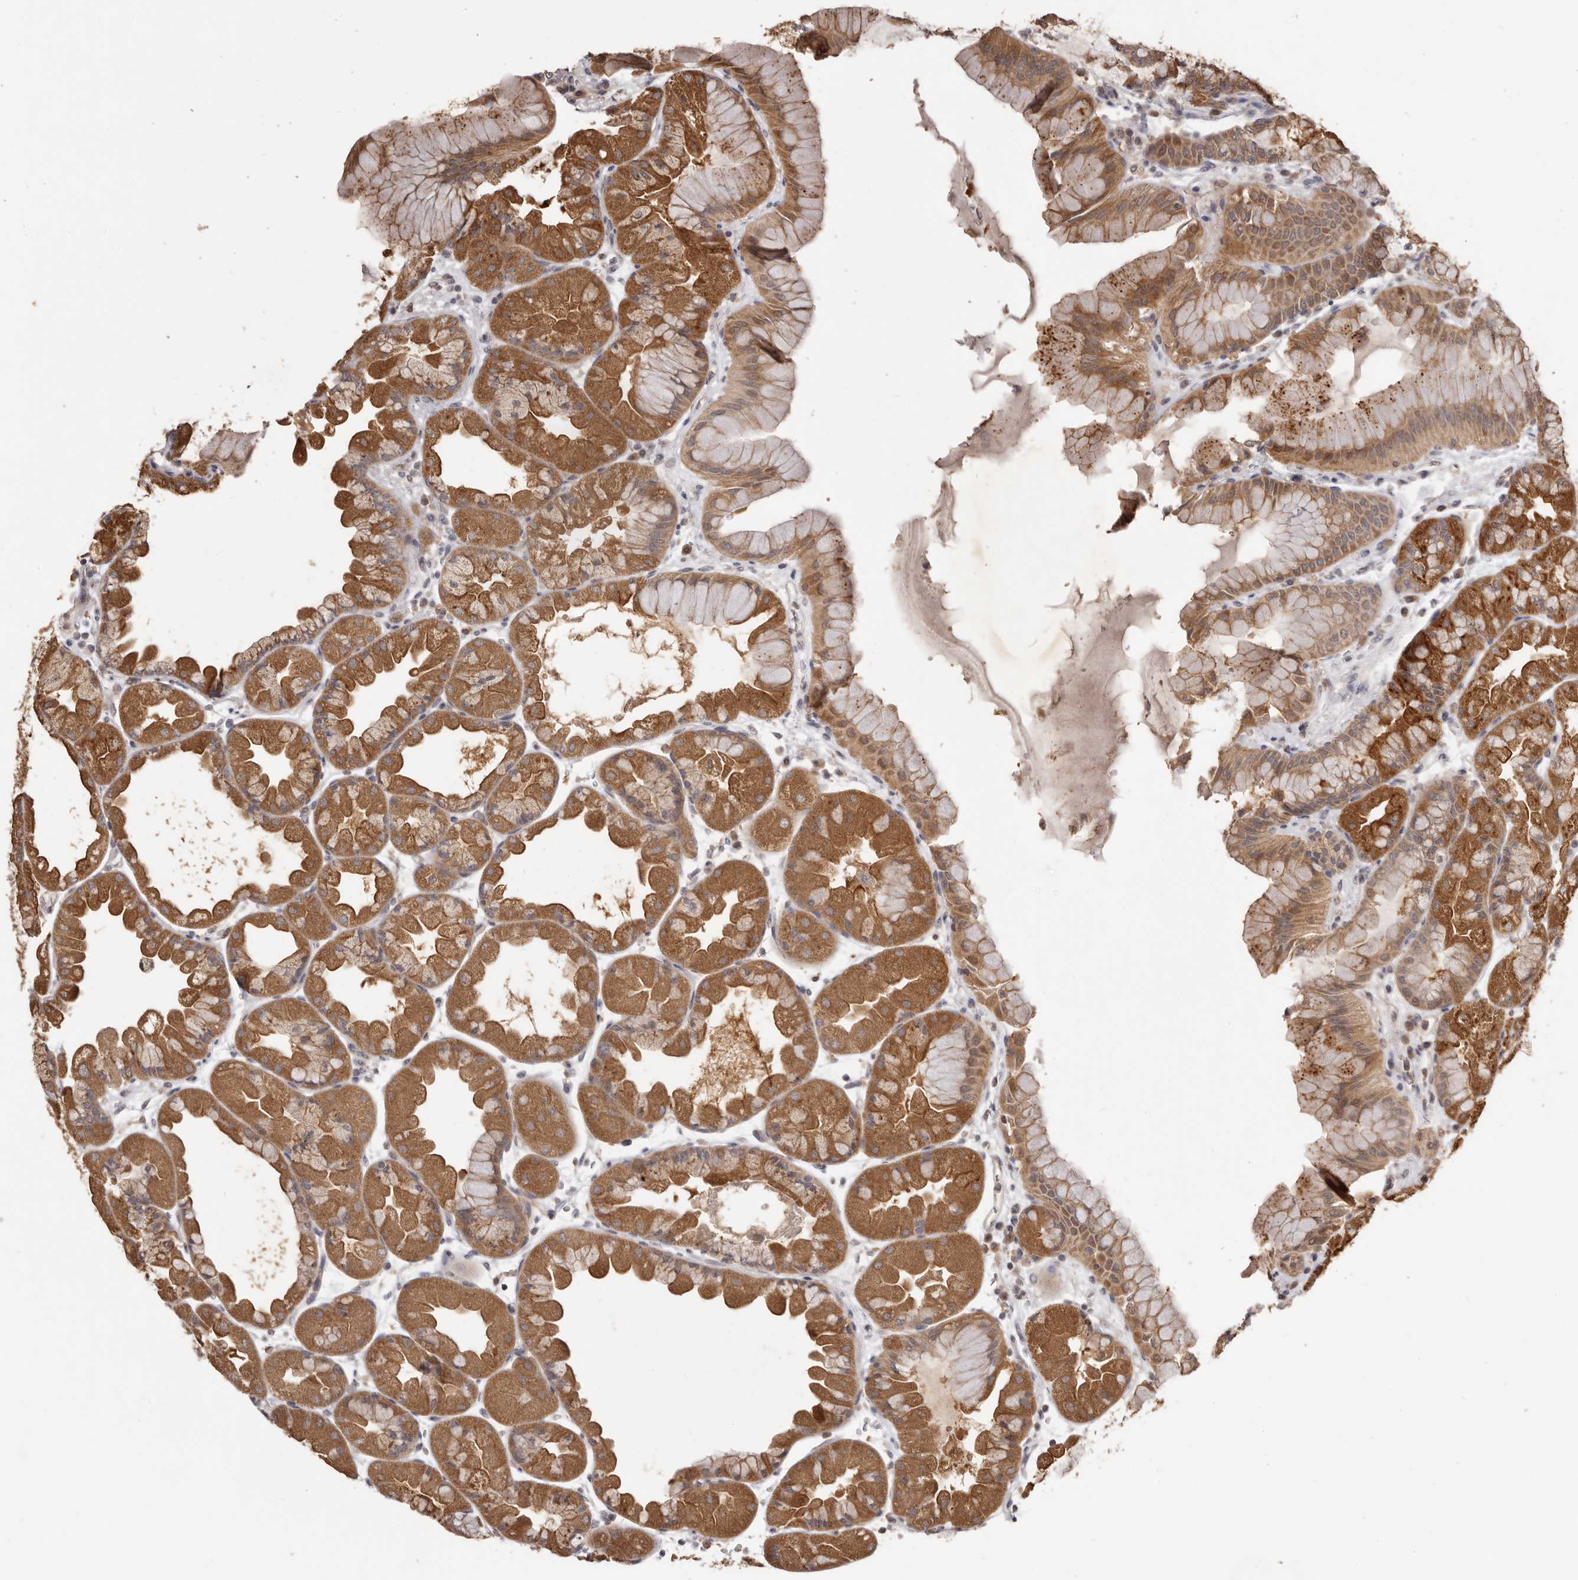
{"staining": {"intensity": "moderate", "quantity": ">75%", "location": "cytoplasmic/membranous"}, "tissue": "stomach", "cell_type": "Glandular cells", "image_type": "normal", "snomed": [{"axis": "morphology", "description": "Normal tissue, NOS"}, {"axis": "topography", "description": "Stomach, upper"}], "caption": "Immunohistochemistry (IHC) photomicrograph of normal stomach: human stomach stained using IHC demonstrates medium levels of moderate protein expression localized specifically in the cytoplasmic/membranous of glandular cells, appearing as a cytoplasmic/membranous brown color.", "gene": "MTO1", "patient": {"sex": "male", "age": 47}}